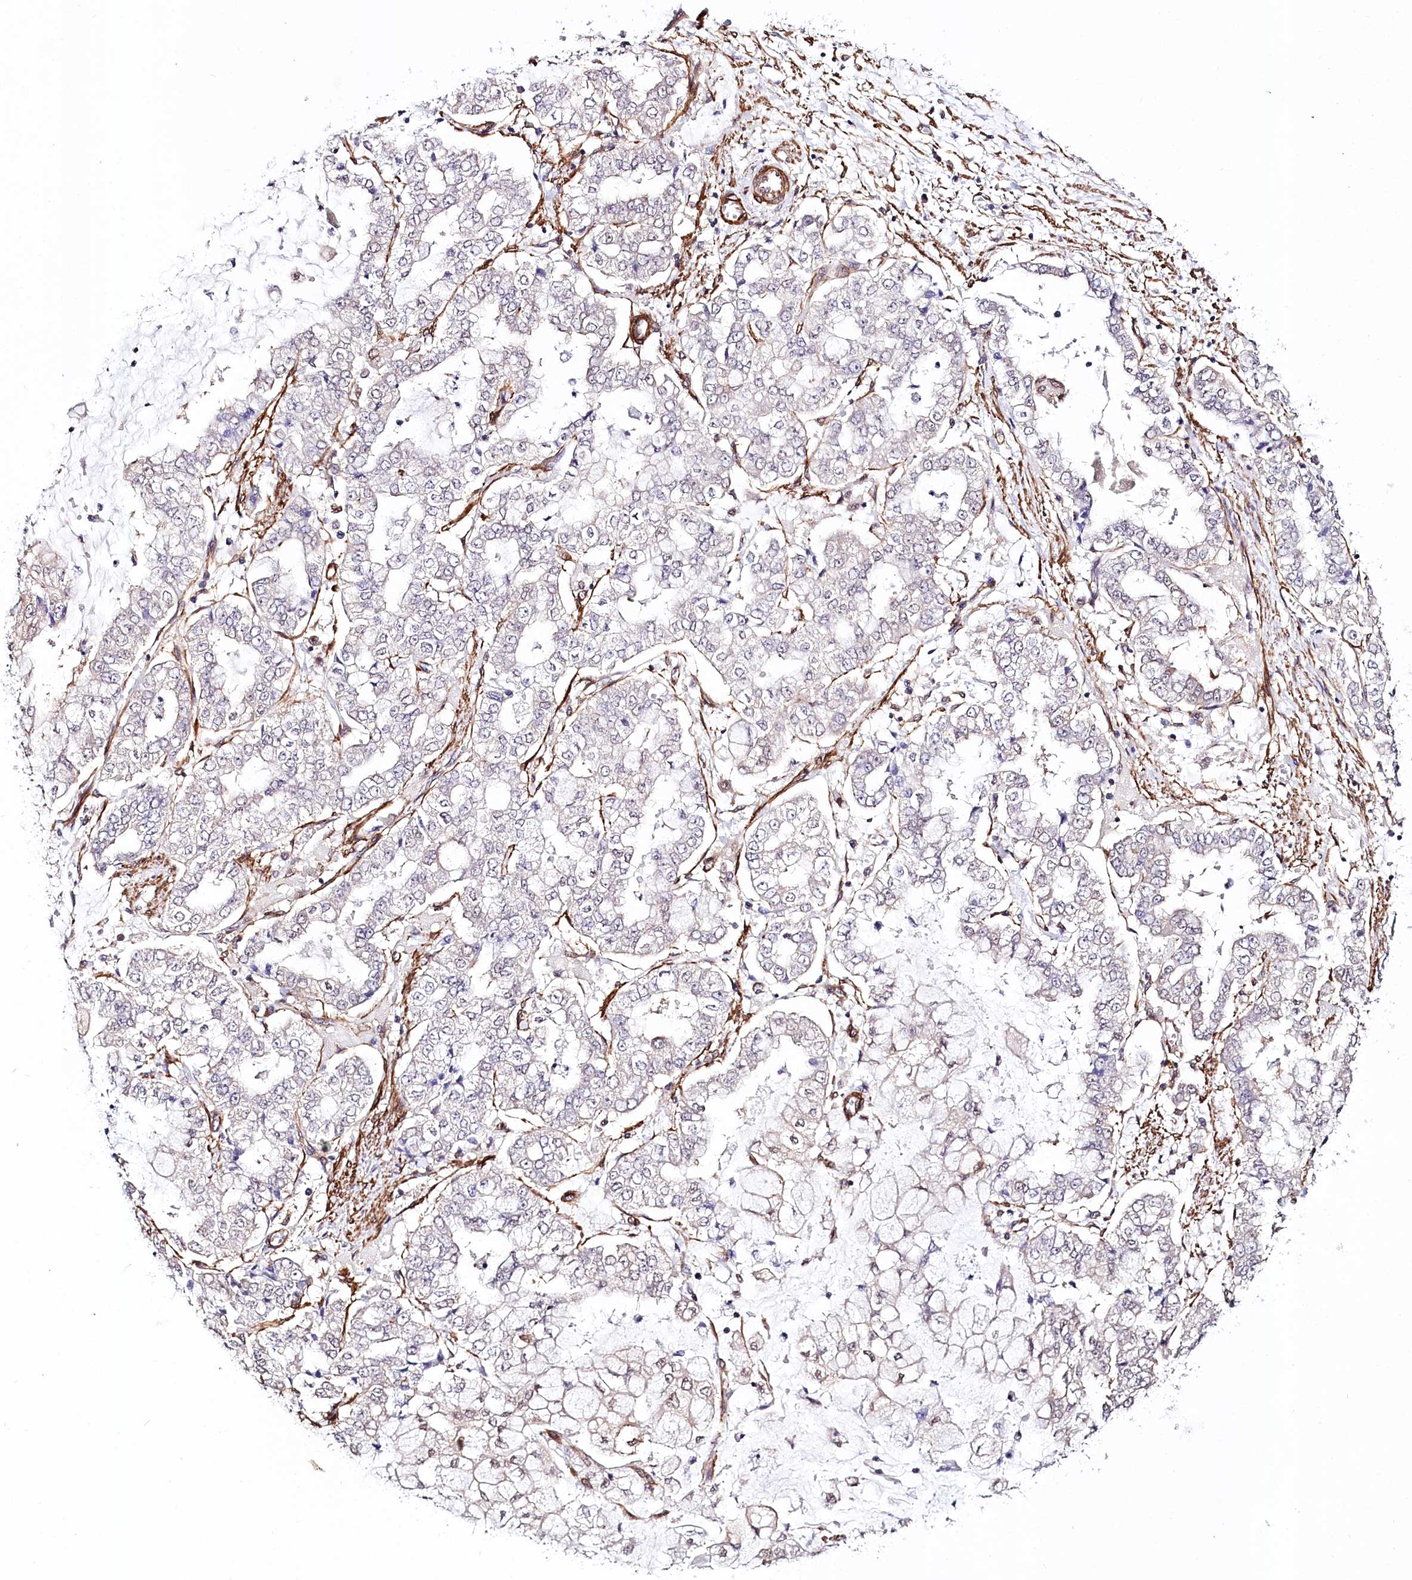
{"staining": {"intensity": "negative", "quantity": "none", "location": "none"}, "tissue": "stomach cancer", "cell_type": "Tumor cells", "image_type": "cancer", "snomed": [{"axis": "morphology", "description": "Adenocarcinoma, NOS"}, {"axis": "topography", "description": "Stomach"}], "caption": "Immunohistochemical staining of human stomach cancer reveals no significant staining in tumor cells.", "gene": "PPP2R5B", "patient": {"sex": "male", "age": 76}}